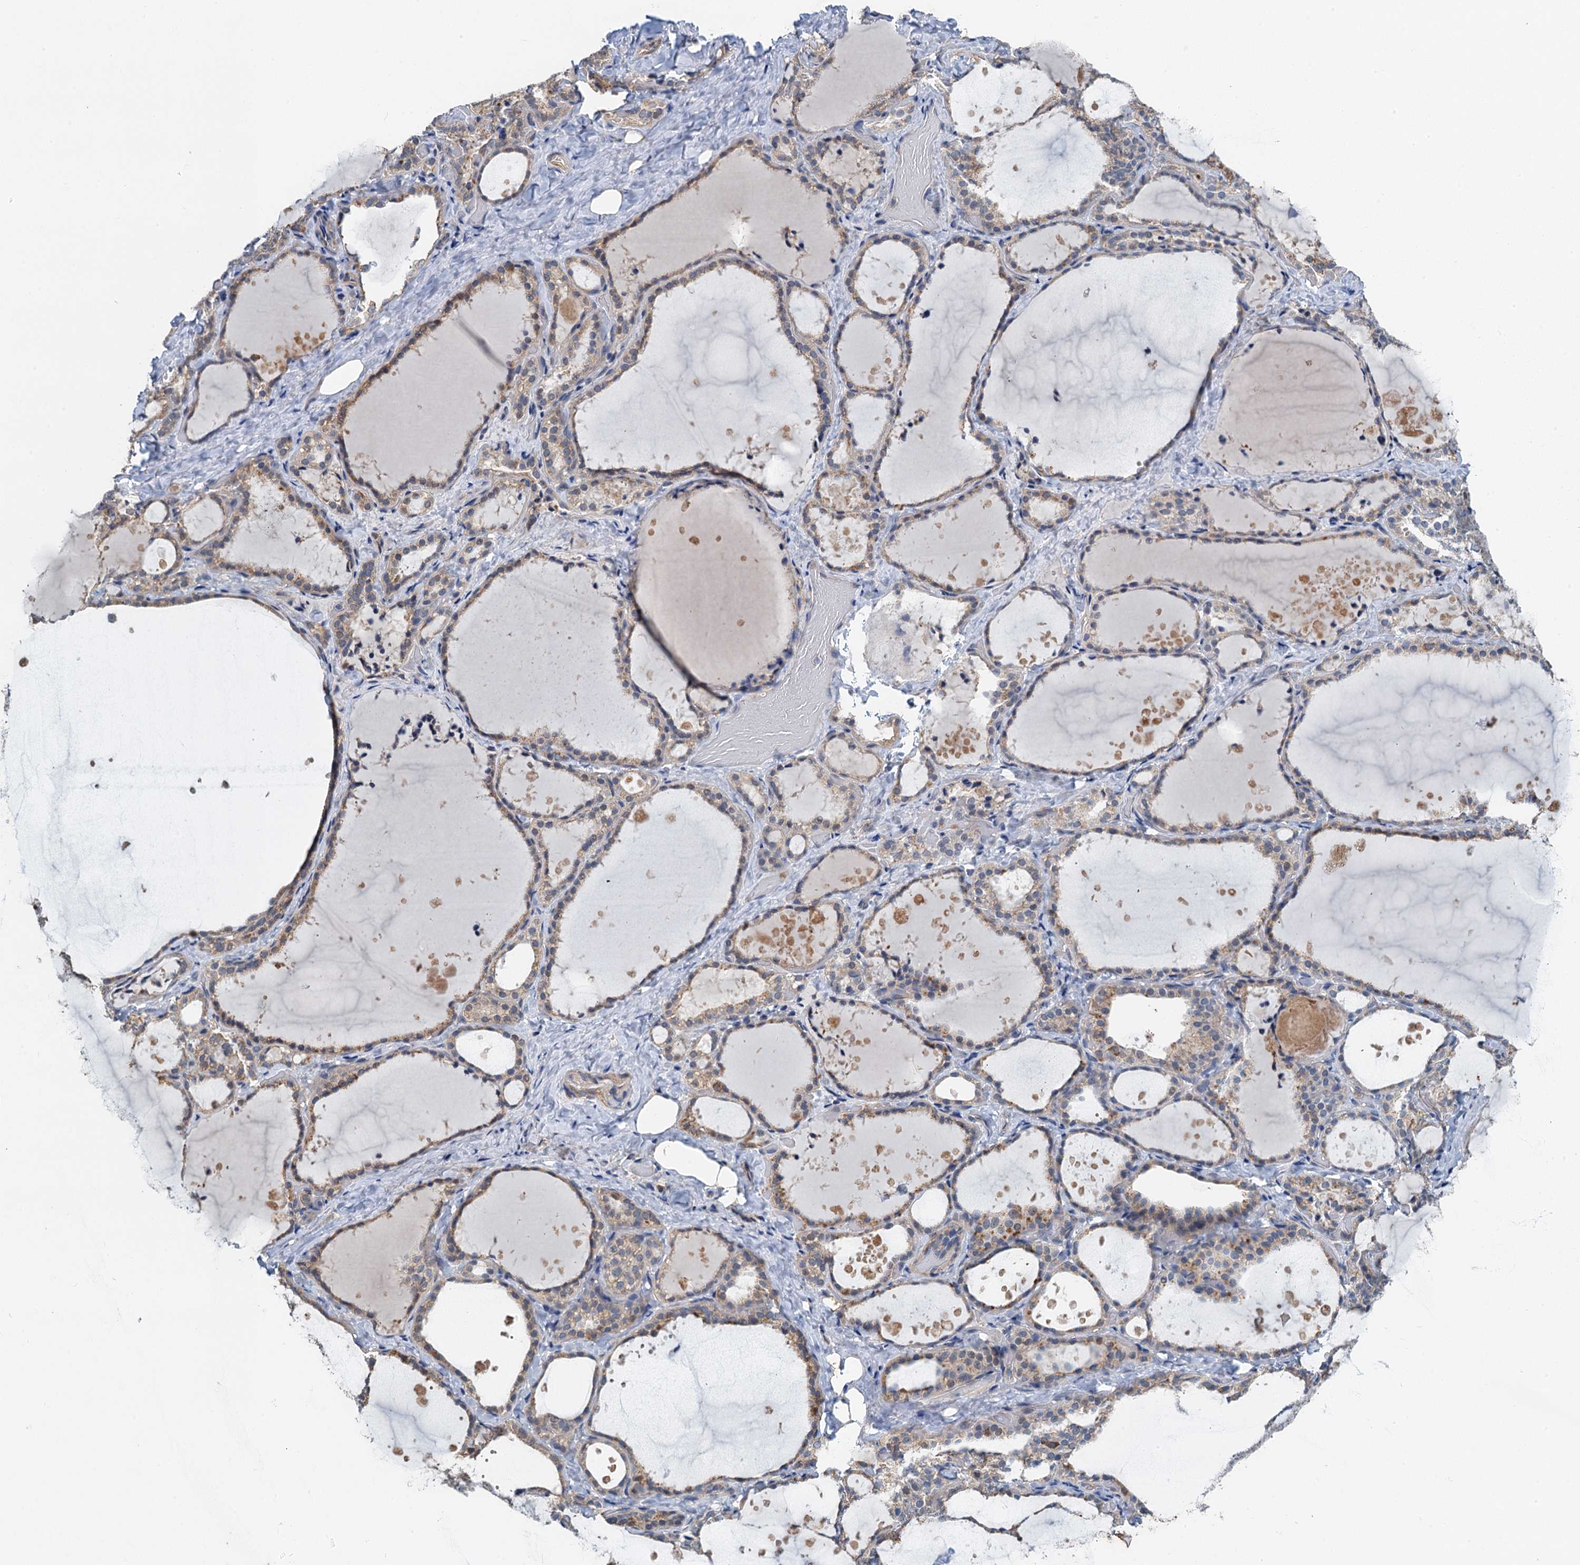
{"staining": {"intensity": "weak", "quantity": "25%-75%", "location": "cytoplasmic/membranous"}, "tissue": "thyroid gland", "cell_type": "Glandular cells", "image_type": "normal", "snomed": [{"axis": "morphology", "description": "Normal tissue, NOS"}, {"axis": "topography", "description": "Thyroid gland"}], "caption": "Immunohistochemical staining of benign human thyroid gland exhibits 25%-75% levels of weak cytoplasmic/membranous protein expression in approximately 25%-75% of glandular cells.", "gene": "ZNF606", "patient": {"sex": "female", "age": 44}}